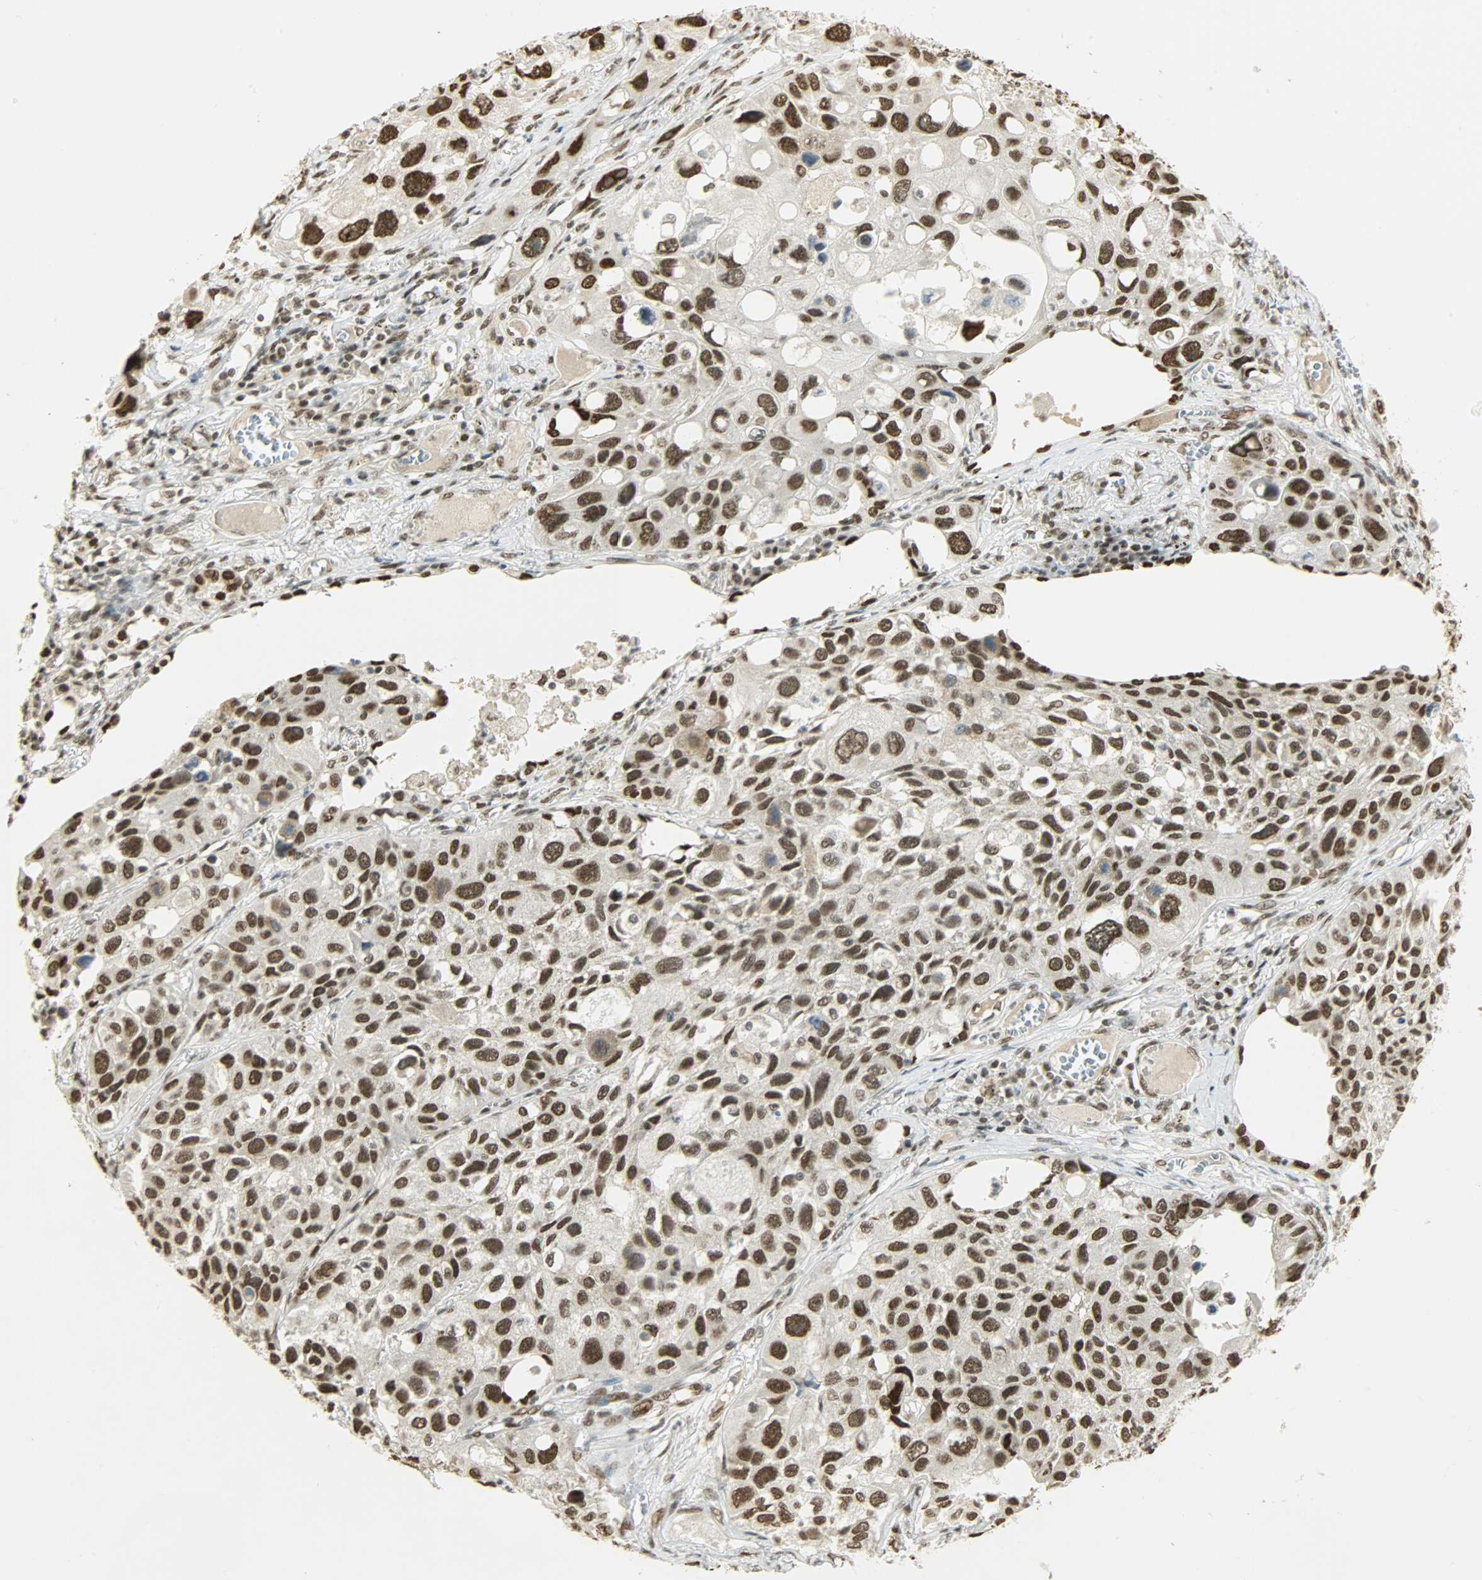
{"staining": {"intensity": "strong", "quantity": ">75%", "location": "nuclear"}, "tissue": "lung cancer", "cell_type": "Tumor cells", "image_type": "cancer", "snomed": [{"axis": "morphology", "description": "Squamous cell carcinoma, NOS"}, {"axis": "topography", "description": "Lung"}], "caption": "Strong nuclear staining for a protein is present in about >75% of tumor cells of lung squamous cell carcinoma using immunohistochemistry (IHC).", "gene": "MYEF2", "patient": {"sex": "male", "age": 71}}